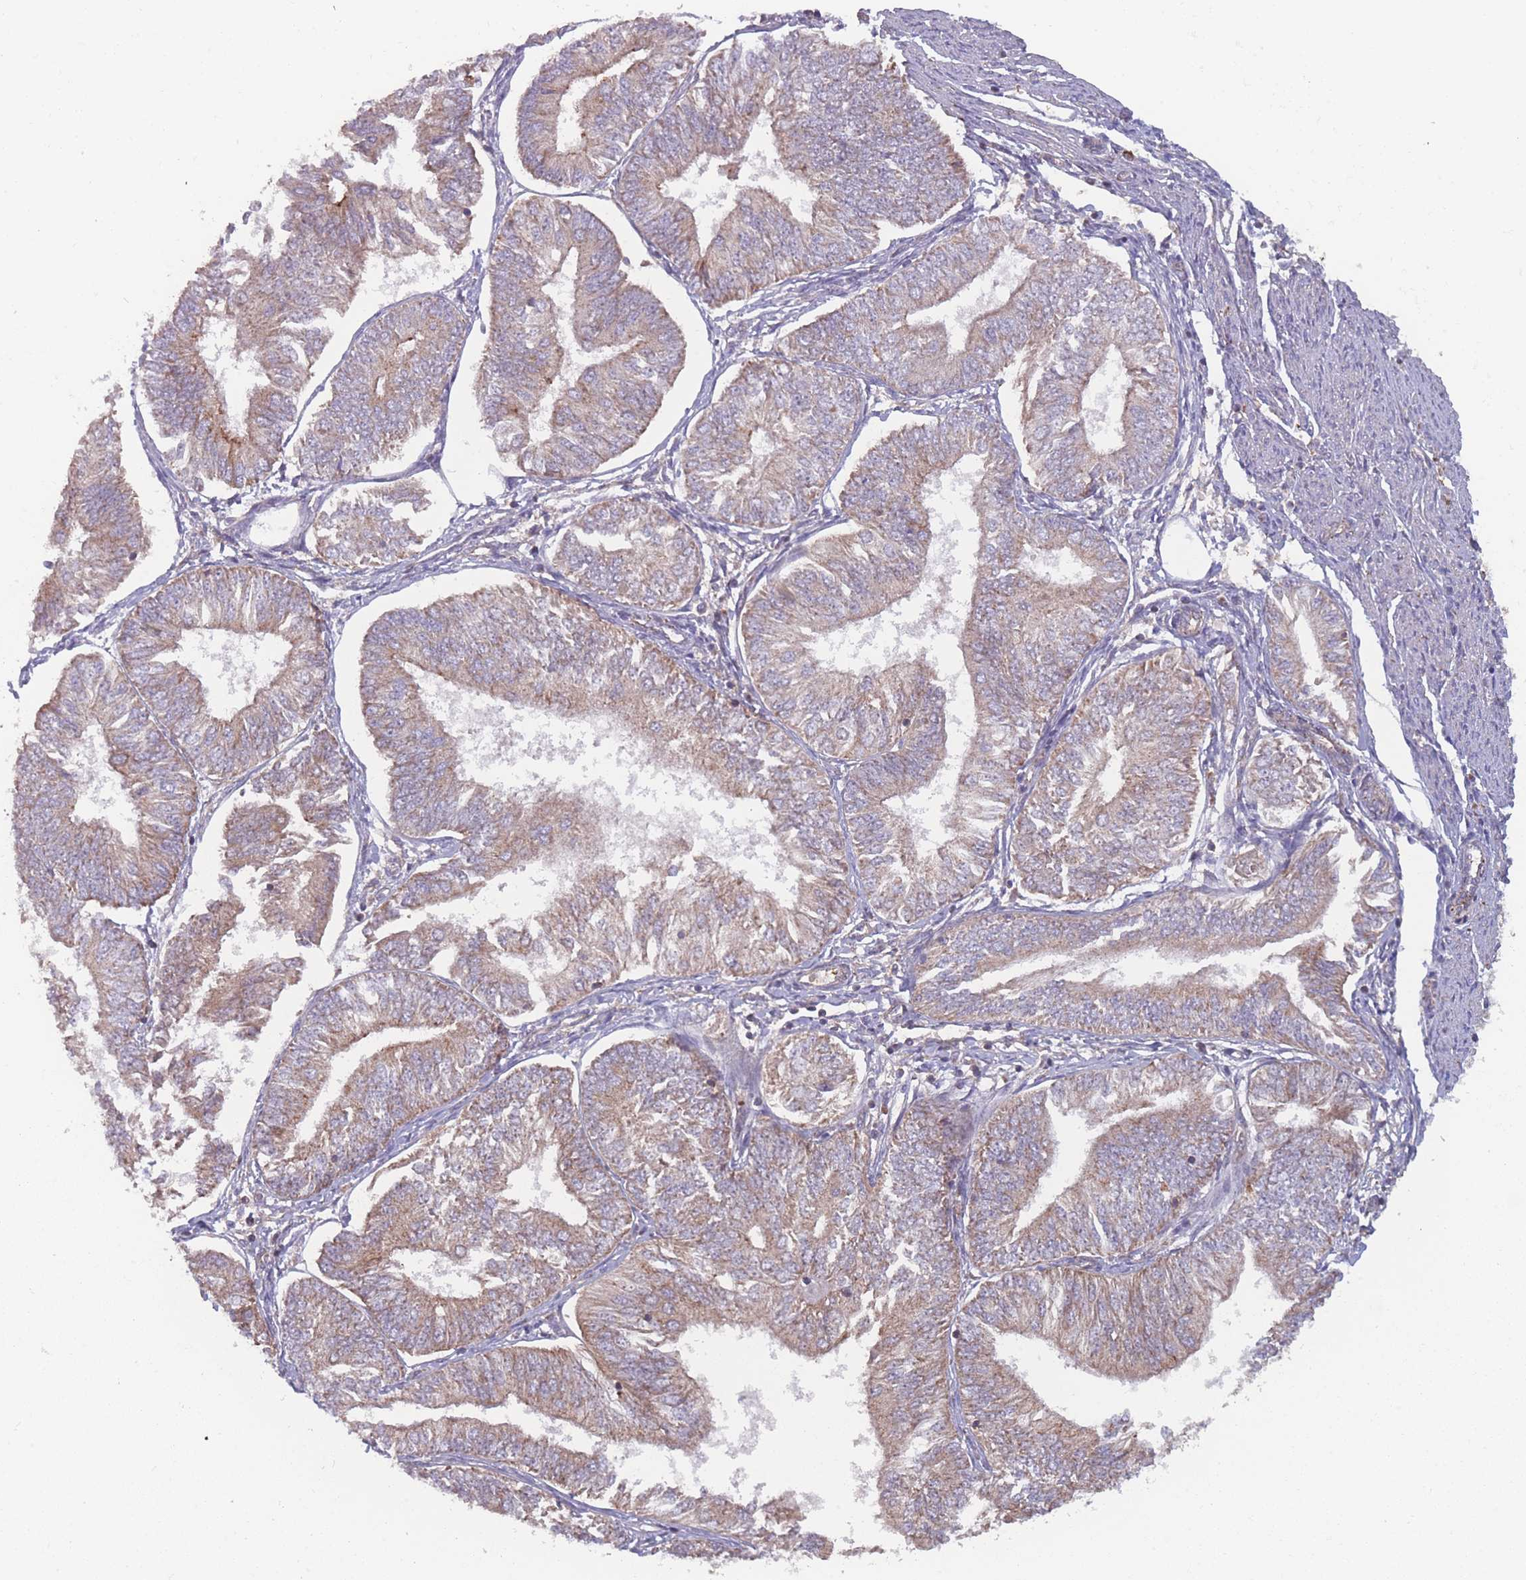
{"staining": {"intensity": "weak", "quantity": ">75%", "location": "cytoplasmic/membranous"}, "tissue": "endometrial cancer", "cell_type": "Tumor cells", "image_type": "cancer", "snomed": [{"axis": "morphology", "description": "Adenocarcinoma, NOS"}, {"axis": "topography", "description": "Endometrium"}], "caption": "Approximately >75% of tumor cells in human endometrial cancer (adenocarcinoma) display weak cytoplasmic/membranous protein staining as visualized by brown immunohistochemical staining.", "gene": "ATP5MG", "patient": {"sex": "female", "age": 58}}